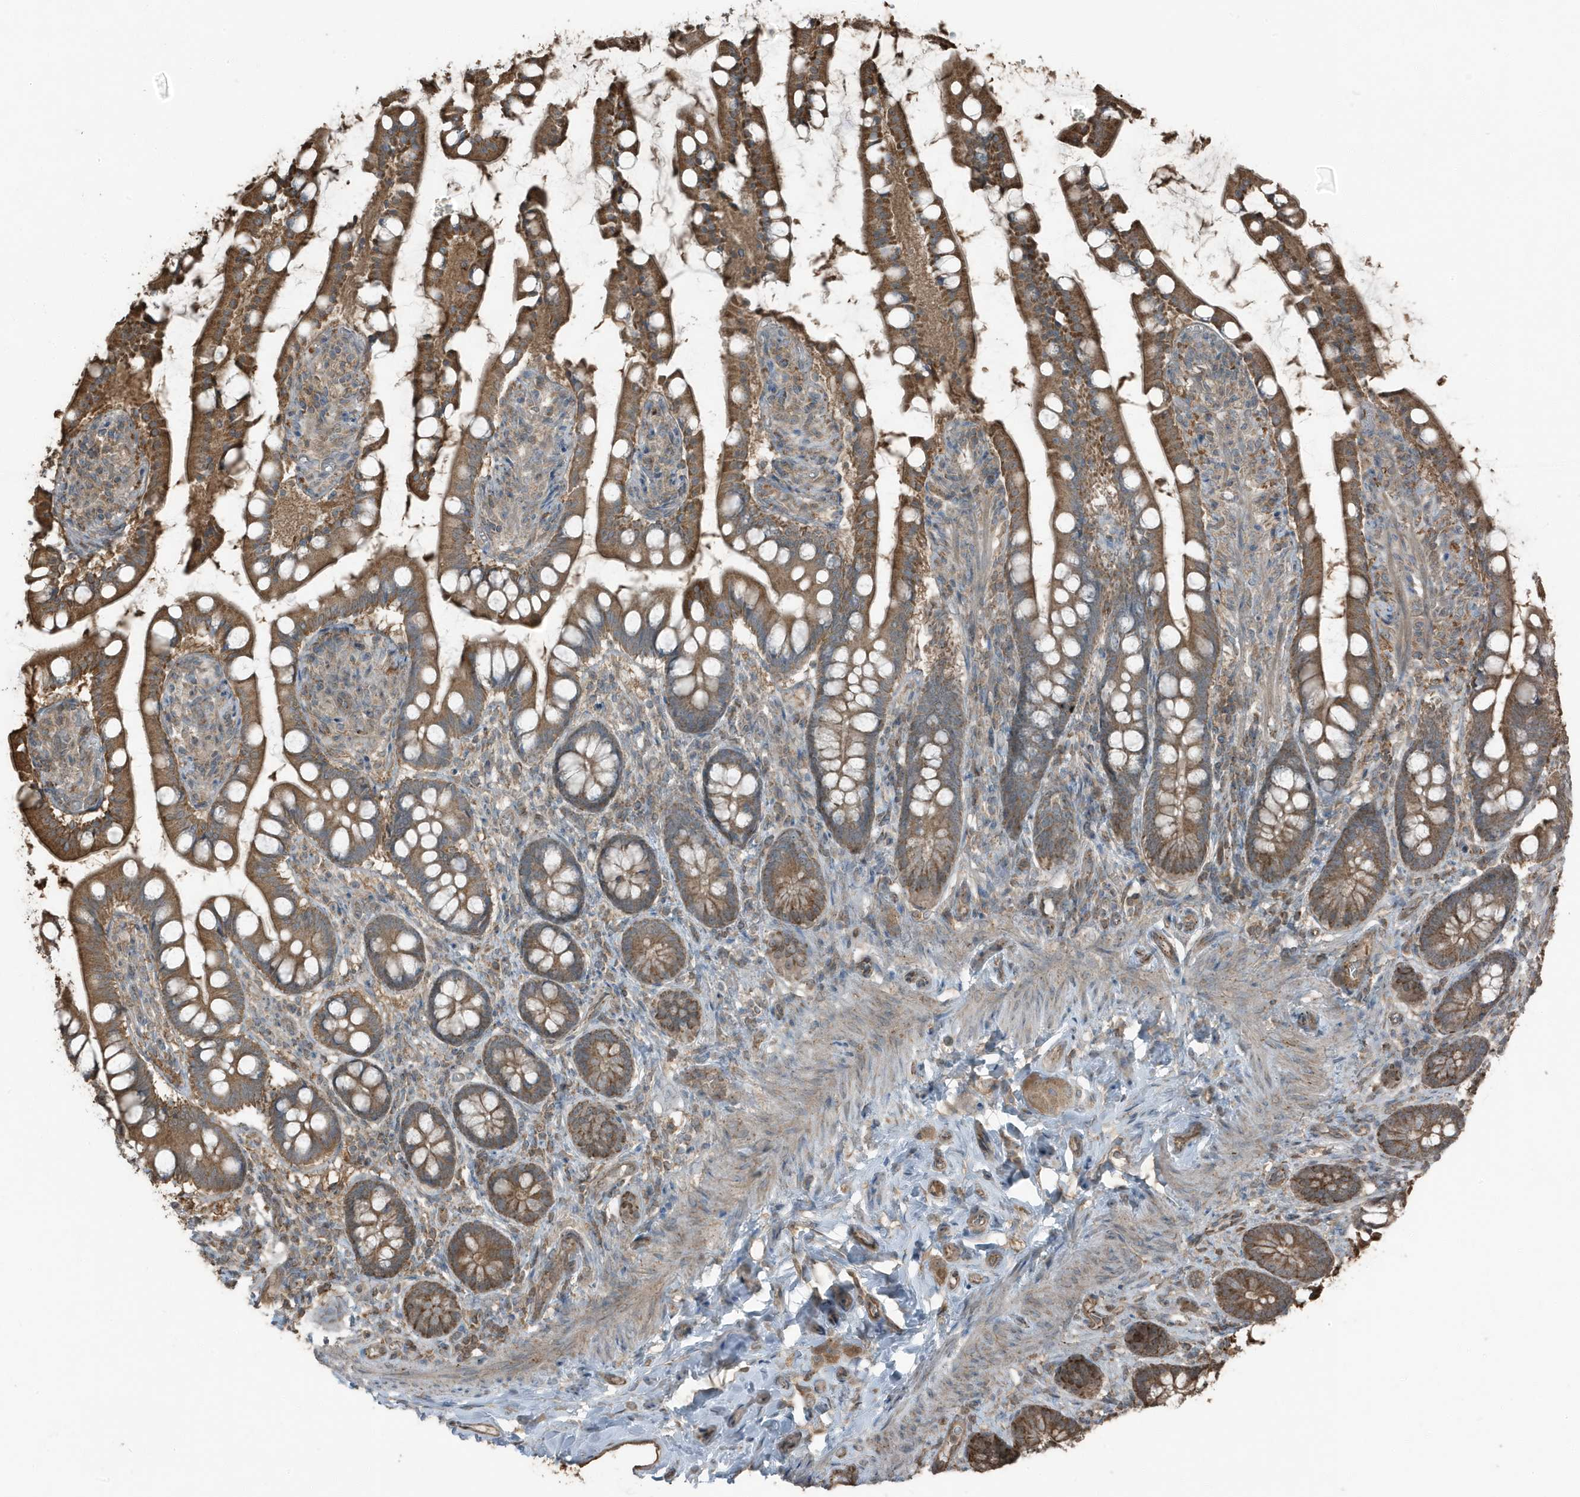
{"staining": {"intensity": "strong", "quantity": ">75%", "location": "cytoplasmic/membranous"}, "tissue": "small intestine", "cell_type": "Glandular cells", "image_type": "normal", "snomed": [{"axis": "morphology", "description": "Normal tissue, NOS"}, {"axis": "topography", "description": "Small intestine"}], "caption": "About >75% of glandular cells in unremarkable small intestine reveal strong cytoplasmic/membranous protein expression as visualized by brown immunohistochemical staining.", "gene": "AZI2", "patient": {"sex": "male", "age": 52}}